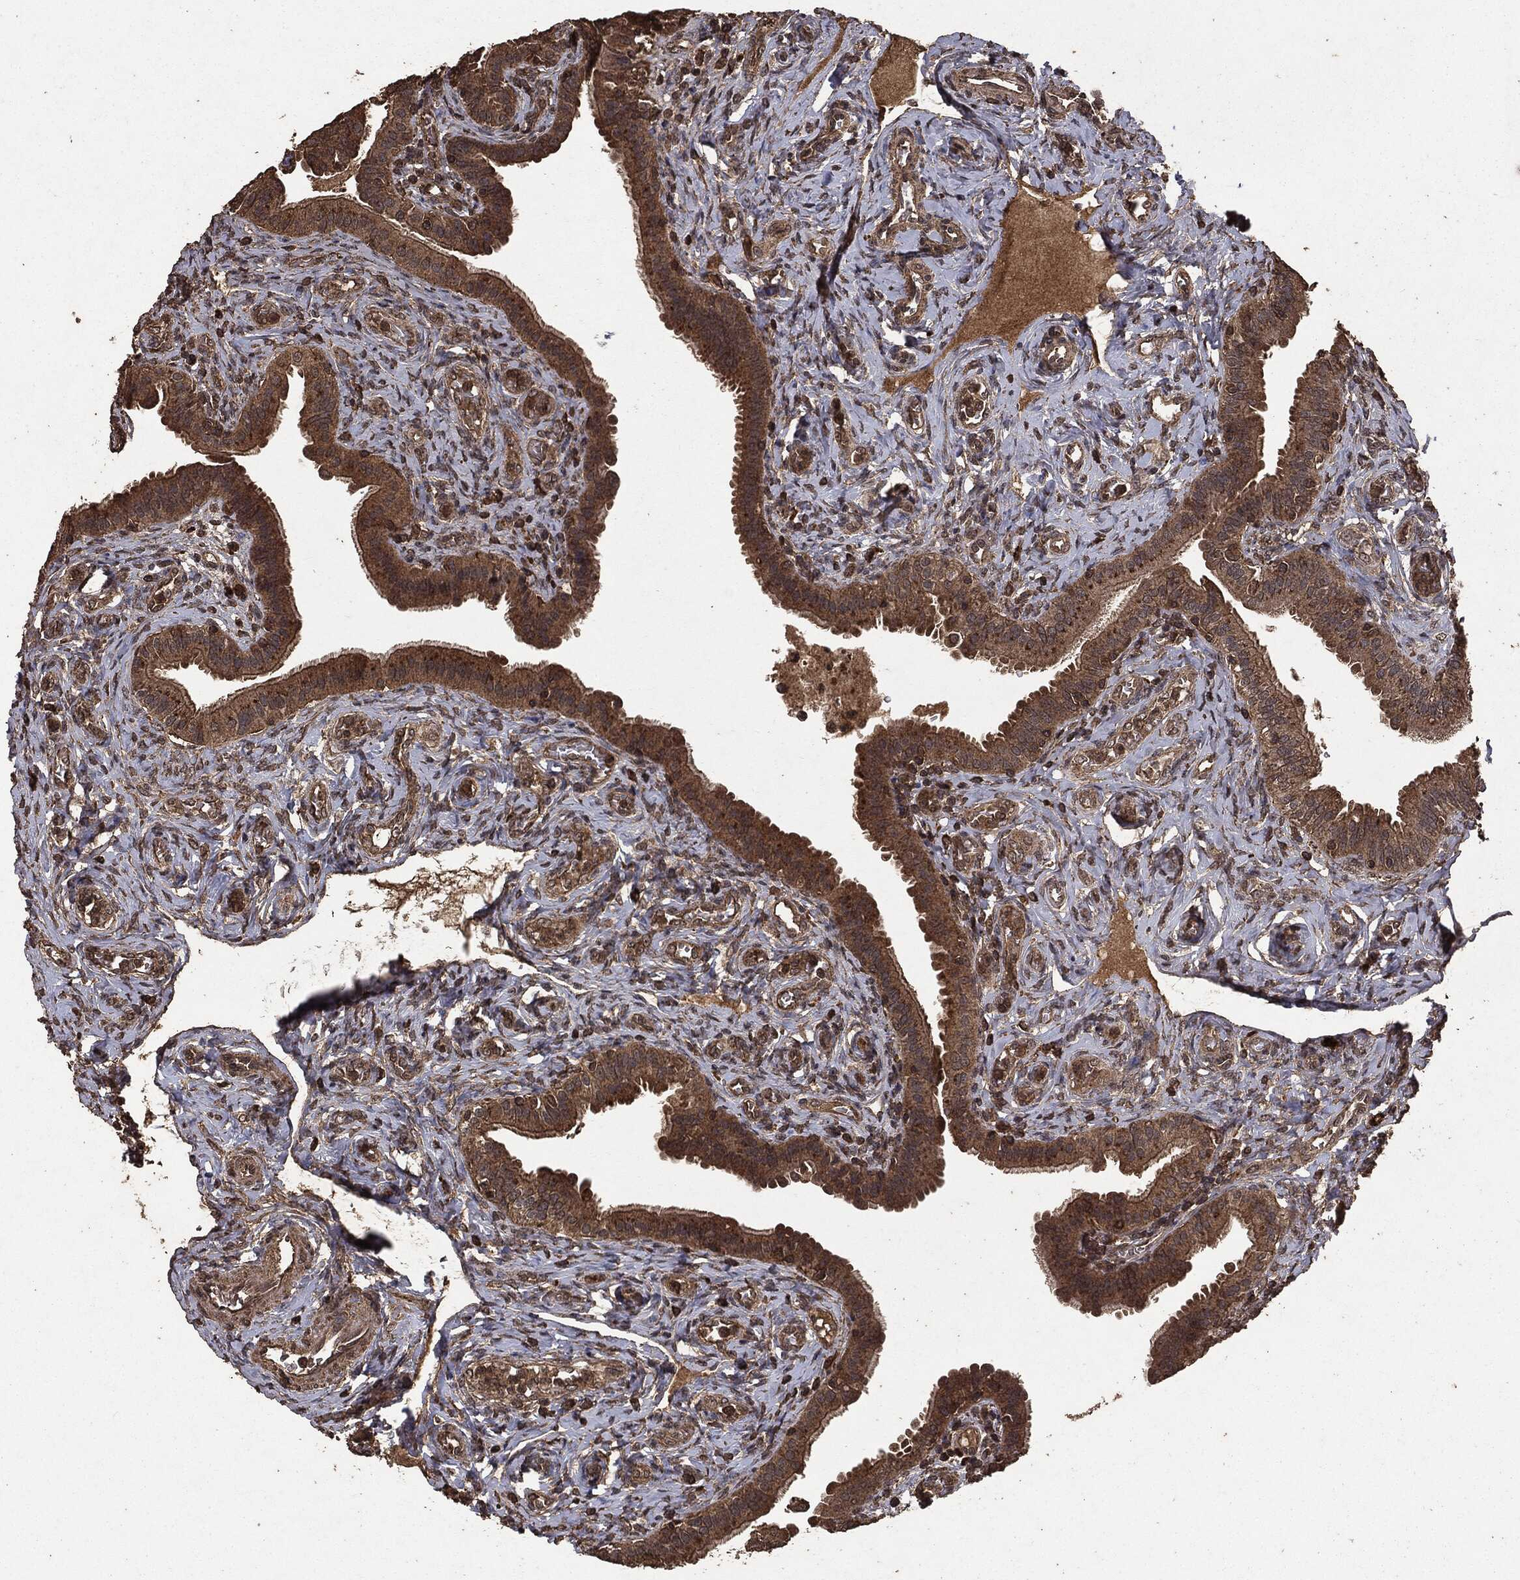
{"staining": {"intensity": "strong", "quantity": ">75%", "location": "cytoplasmic/membranous"}, "tissue": "fallopian tube", "cell_type": "Glandular cells", "image_type": "normal", "snomed": [{"axis": "morphology", "description": "Normal tissue, NOS"}, {"axis": "topography", "description": "Fallopian tube"}], "caption": "An immunohistochemistry (IHC) photomicrograph of unremarkable tissue is shown. Protein staining in brown labels strong cytoplasmic/membranous positivity in fallopian tube within glandular cells.", "gene": "NME1", "patient": {"sex": "female", "age": 41}}